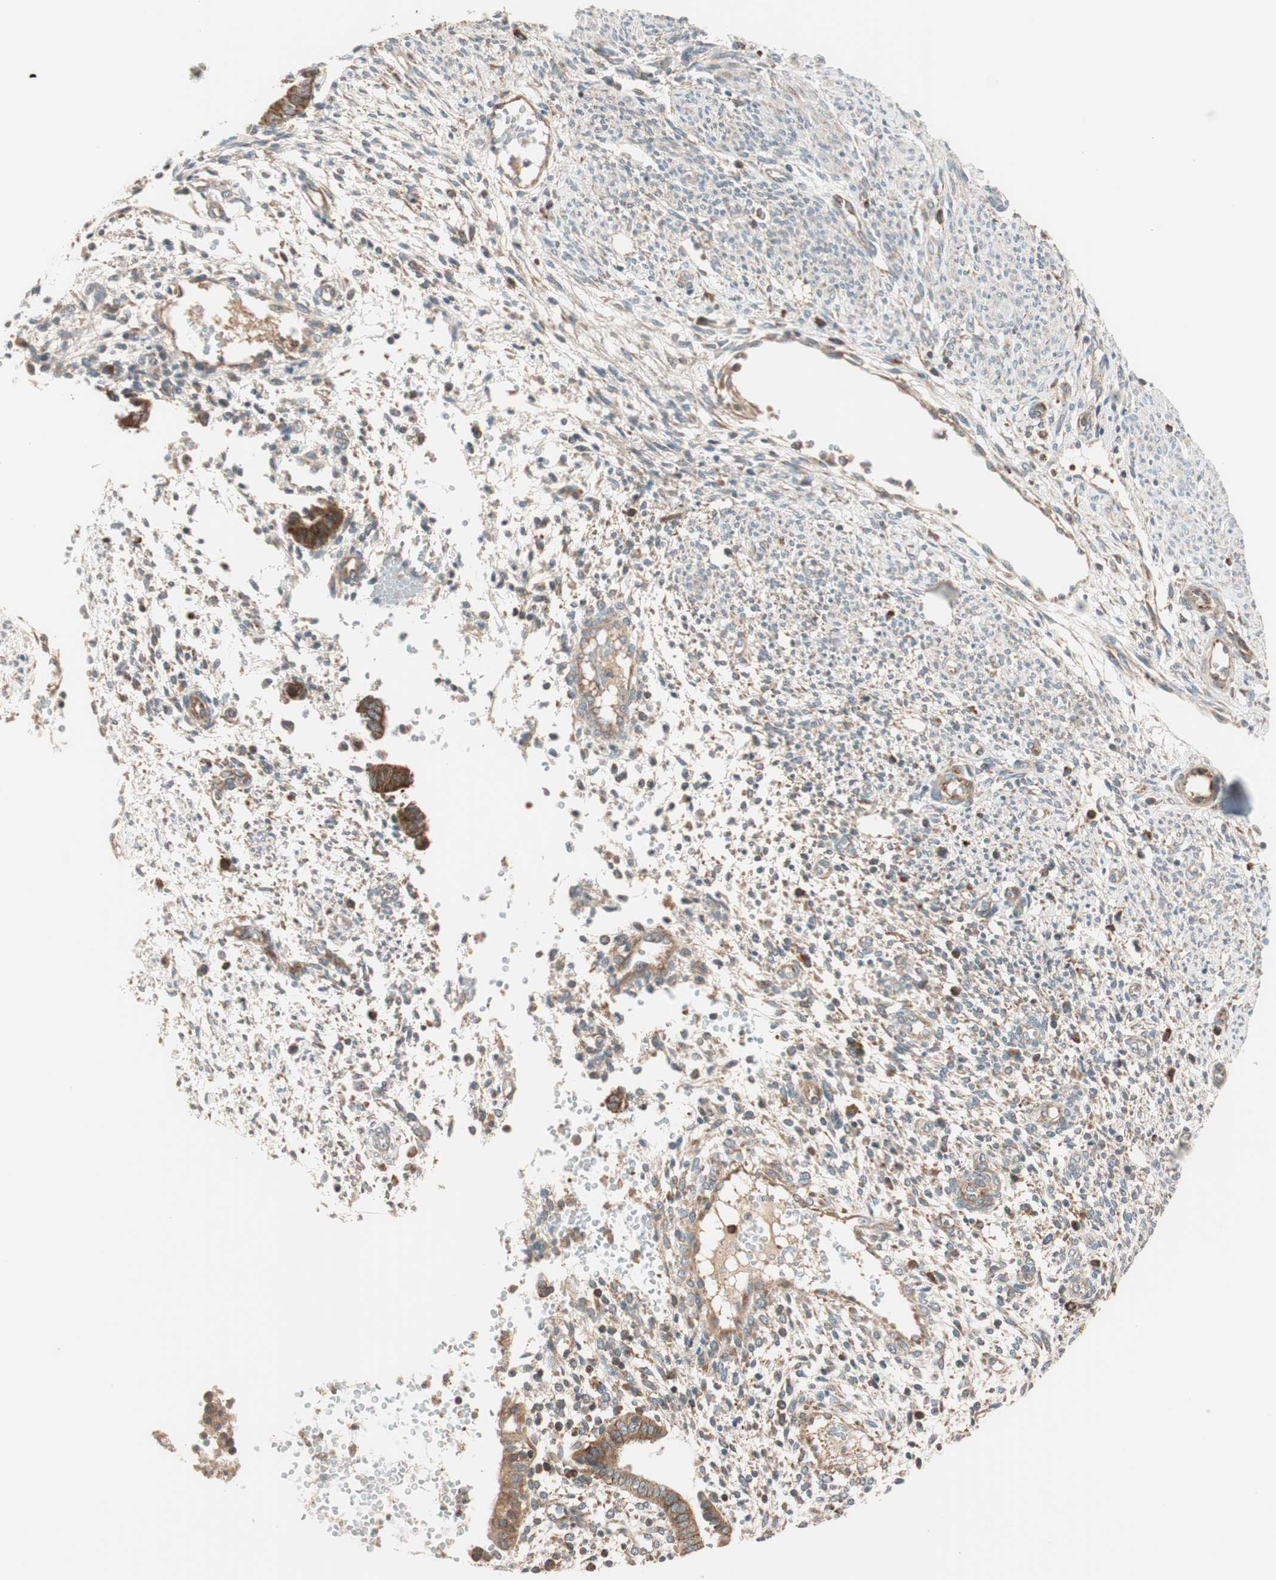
{"staining": {"intensity": "negative", "quantity": "none", "location": "none"}, "tissue": "endometrium", "cell_type": "Cells in endometrial stroma", "image_type": "normal", "snomed": [{"axis": "morphology", "description": "Normal tissue, NOS"}, {"axis": "topography", "description": "Endometrium"}], "caption": "Immunohistochemistry of normal human endometrium reveals no staining in cells in endometrial stroma. Nuclei are stained in blue.", "gene": "ABI1", "patient": {"sex": "female", "age": 35}}